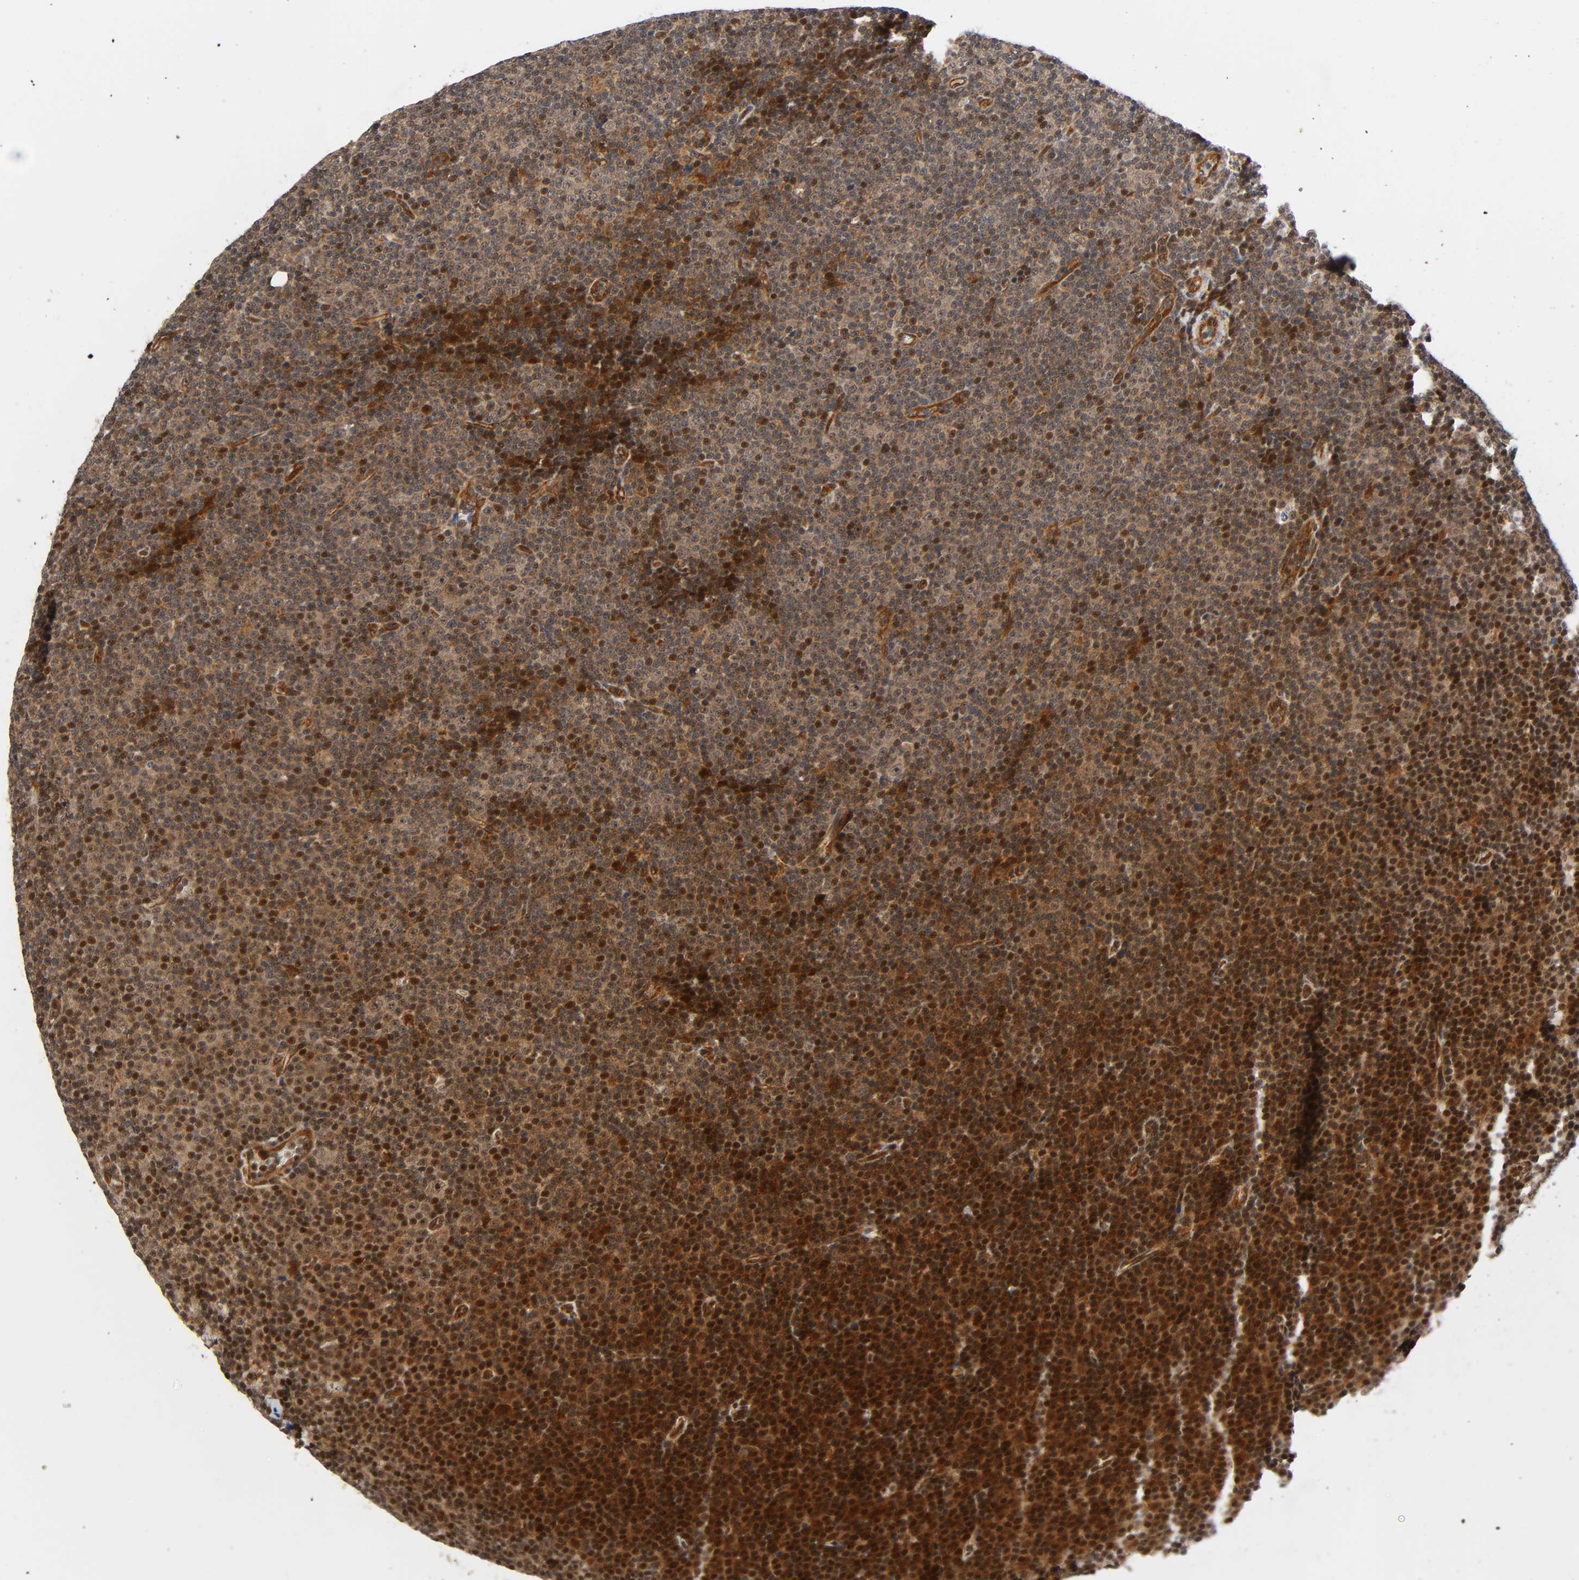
{"staining": {"intensity": "moderate", "quantity": "25%-75%", "location": "cytoplasmic/membranous,nuclear"}, "tissue": "lymphoma", "cell_type": "Tumor cells", "image_type": "cancer", "snomed": [{"axis": "morphology", "description": "Malignant lymphoma, non-Hodgkin's type, Low grade"}, {"axis": "topography", "description": "Lymph node"}], "caption": "Immunohistochemical staining of human malignant lymphoma, non-Hodgkin's type (low-grade) reveals moderate cytoplasmic/membranous and nuclear protein staining in approximately 25%-75% of tumor cells. (brown staining indicates protein expression, while blue staining denotes nuclei).", "gene": "IQCJ-SCHIP1", "patient": {"sex": "female", "age": 67}}